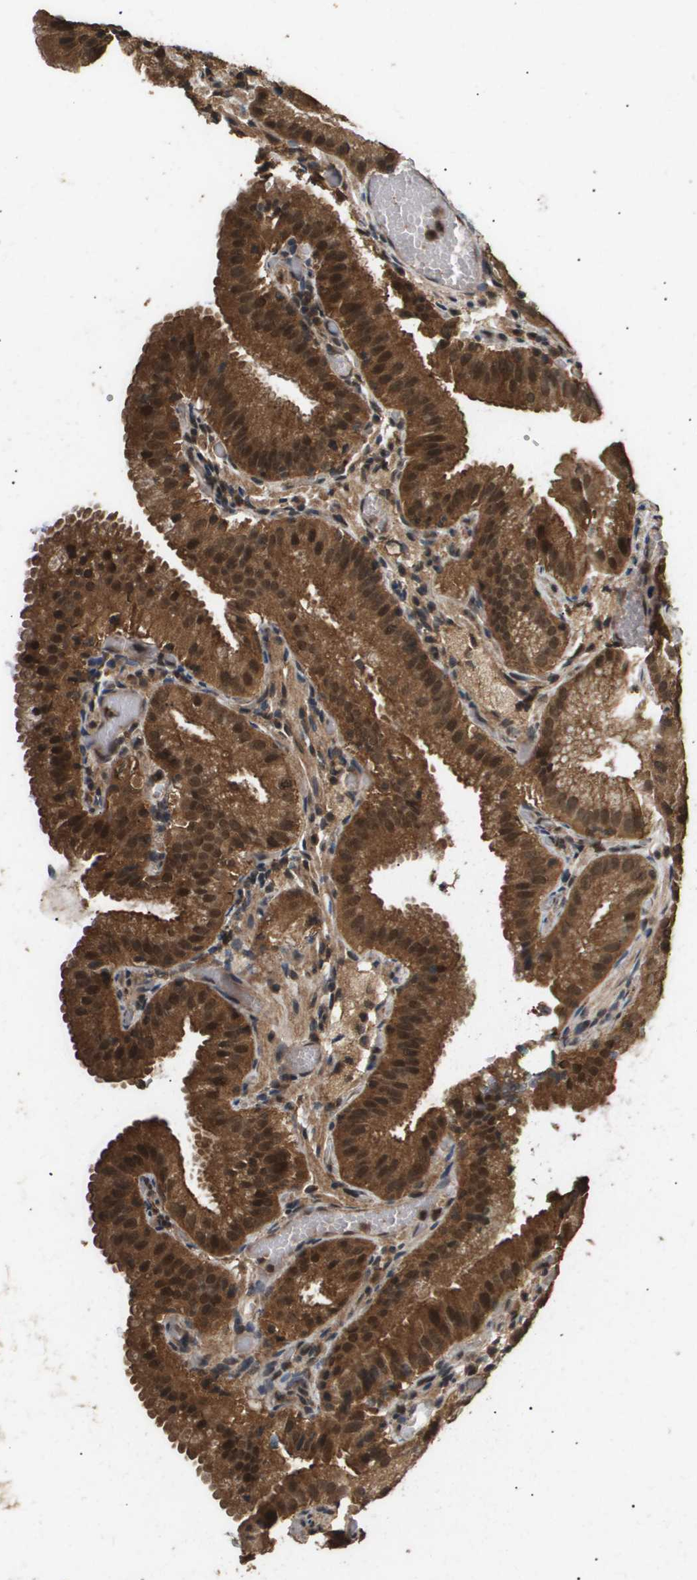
{"staining": {"intensity": "strong", "quantity": ">75%", "location": "cytoplasmic/membranous,nuclear"}, "tissue": "gallbladder", "cell_type": "Glandular cells", "image_type": "normal", "snomed": [{"axis": "morphology", "description": "Normal tissue, NOS"}, {"axis": "topography", "description": "Gallbladder"}], "caption": "A brown stain labels strong cytoplasmic/membranous,nuclear expression of a protein in glandular cells of unremarkable gallbladder.", "gene": "ING1", "patient": {"sex": "male", "age": 65}}